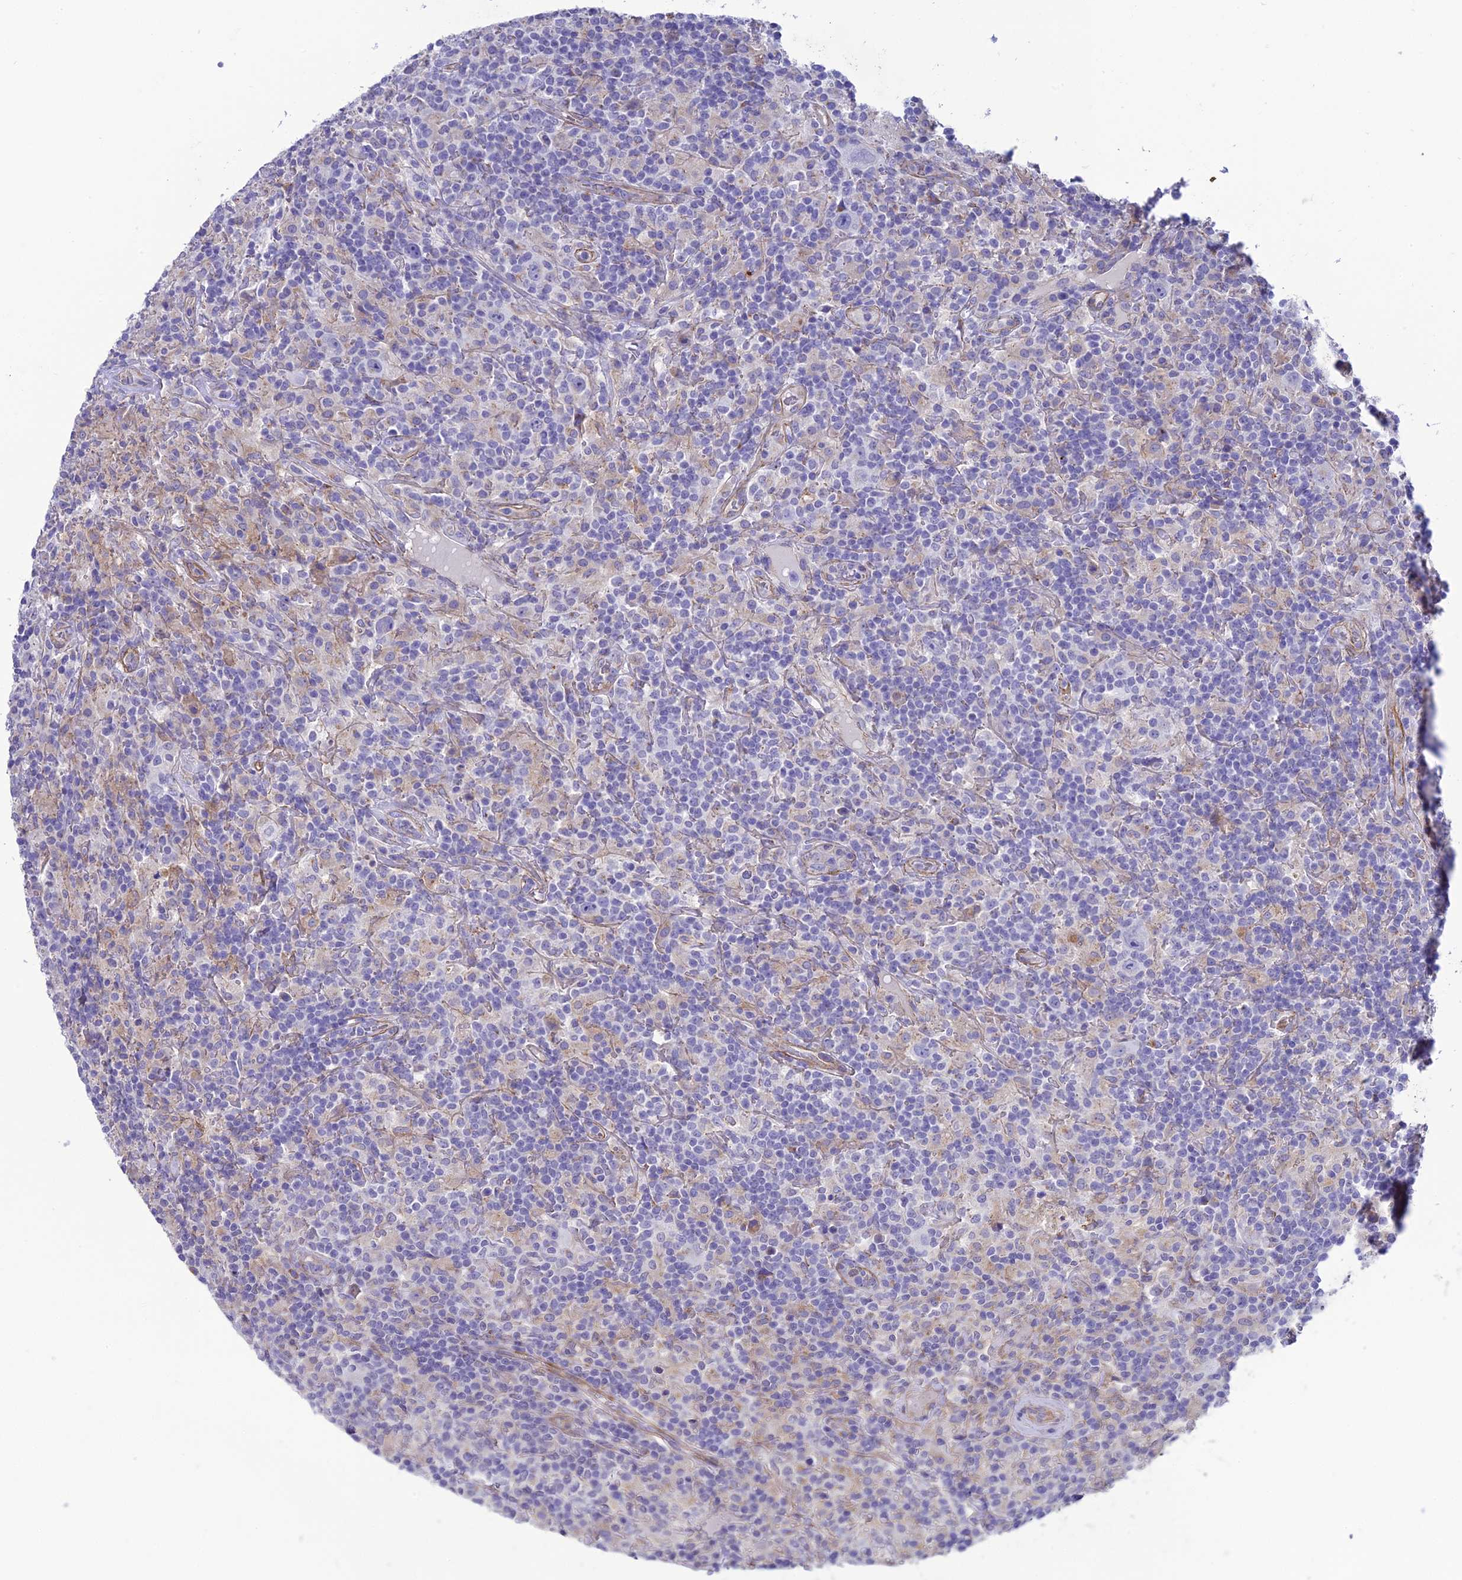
{"staining": {"intensity": "negative", "quantity": "none", "location": "none"}, "tissue": "lymphoma", "cell_type": "Tumor cells", "image_type": "cancer", "snomed": [{"axis": "morphology", "description": "Hodgkin's disease, NOS"}, {"axis": "topography", "description": "Lymph node"}], "caption": "A photomicrograph of Hodgkin's disease stained for a protein reveals no brown staining in tumor cells. Brightfield microscopy of IHC stained with DAB (3,3'-diaminobenzidine) (brown) and hematoxylin (blue), captured at high magnification.", "gene": "TNS1", "patient": {"sex": "male", "age": 70}}